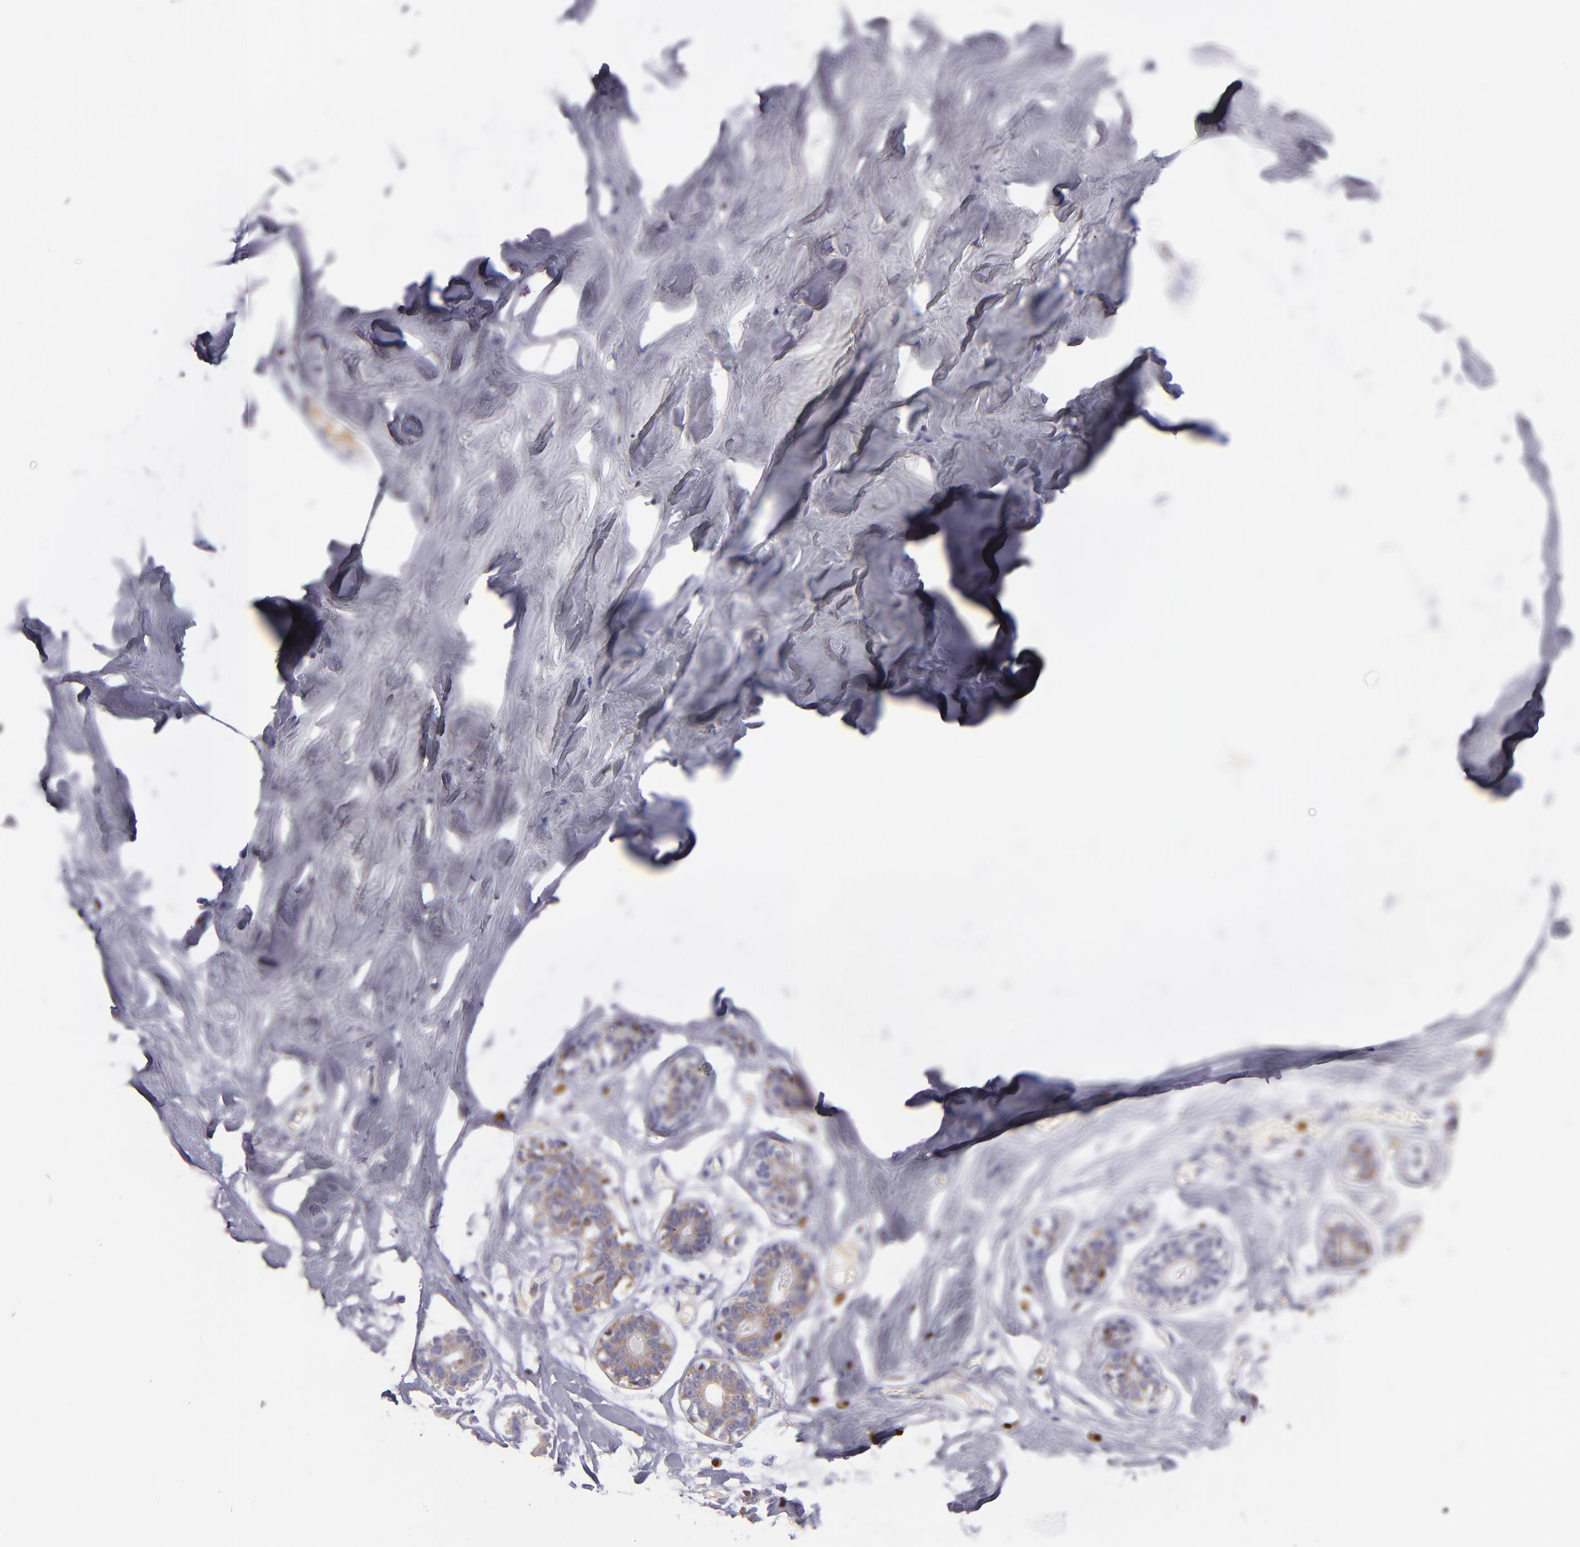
{"staining": {"intensity": "negative", "quantity": "none", "location": "none"}, "tissue": "breast", "cell_type": "Adipocytes", "image_type": "normal", "snomed": [{"axis": "morphology", "description": "Normal tissue, NOS"}, {"axis": "topography", "description": "Breast"}, {"axis": "topography", "description": "Soft tissue"}], "caption": "Protein analysis of normal breast shows no significant positivity in adipocytes.", "gene": "IRF8", "patient": {"sex": "female", "age": 25}}